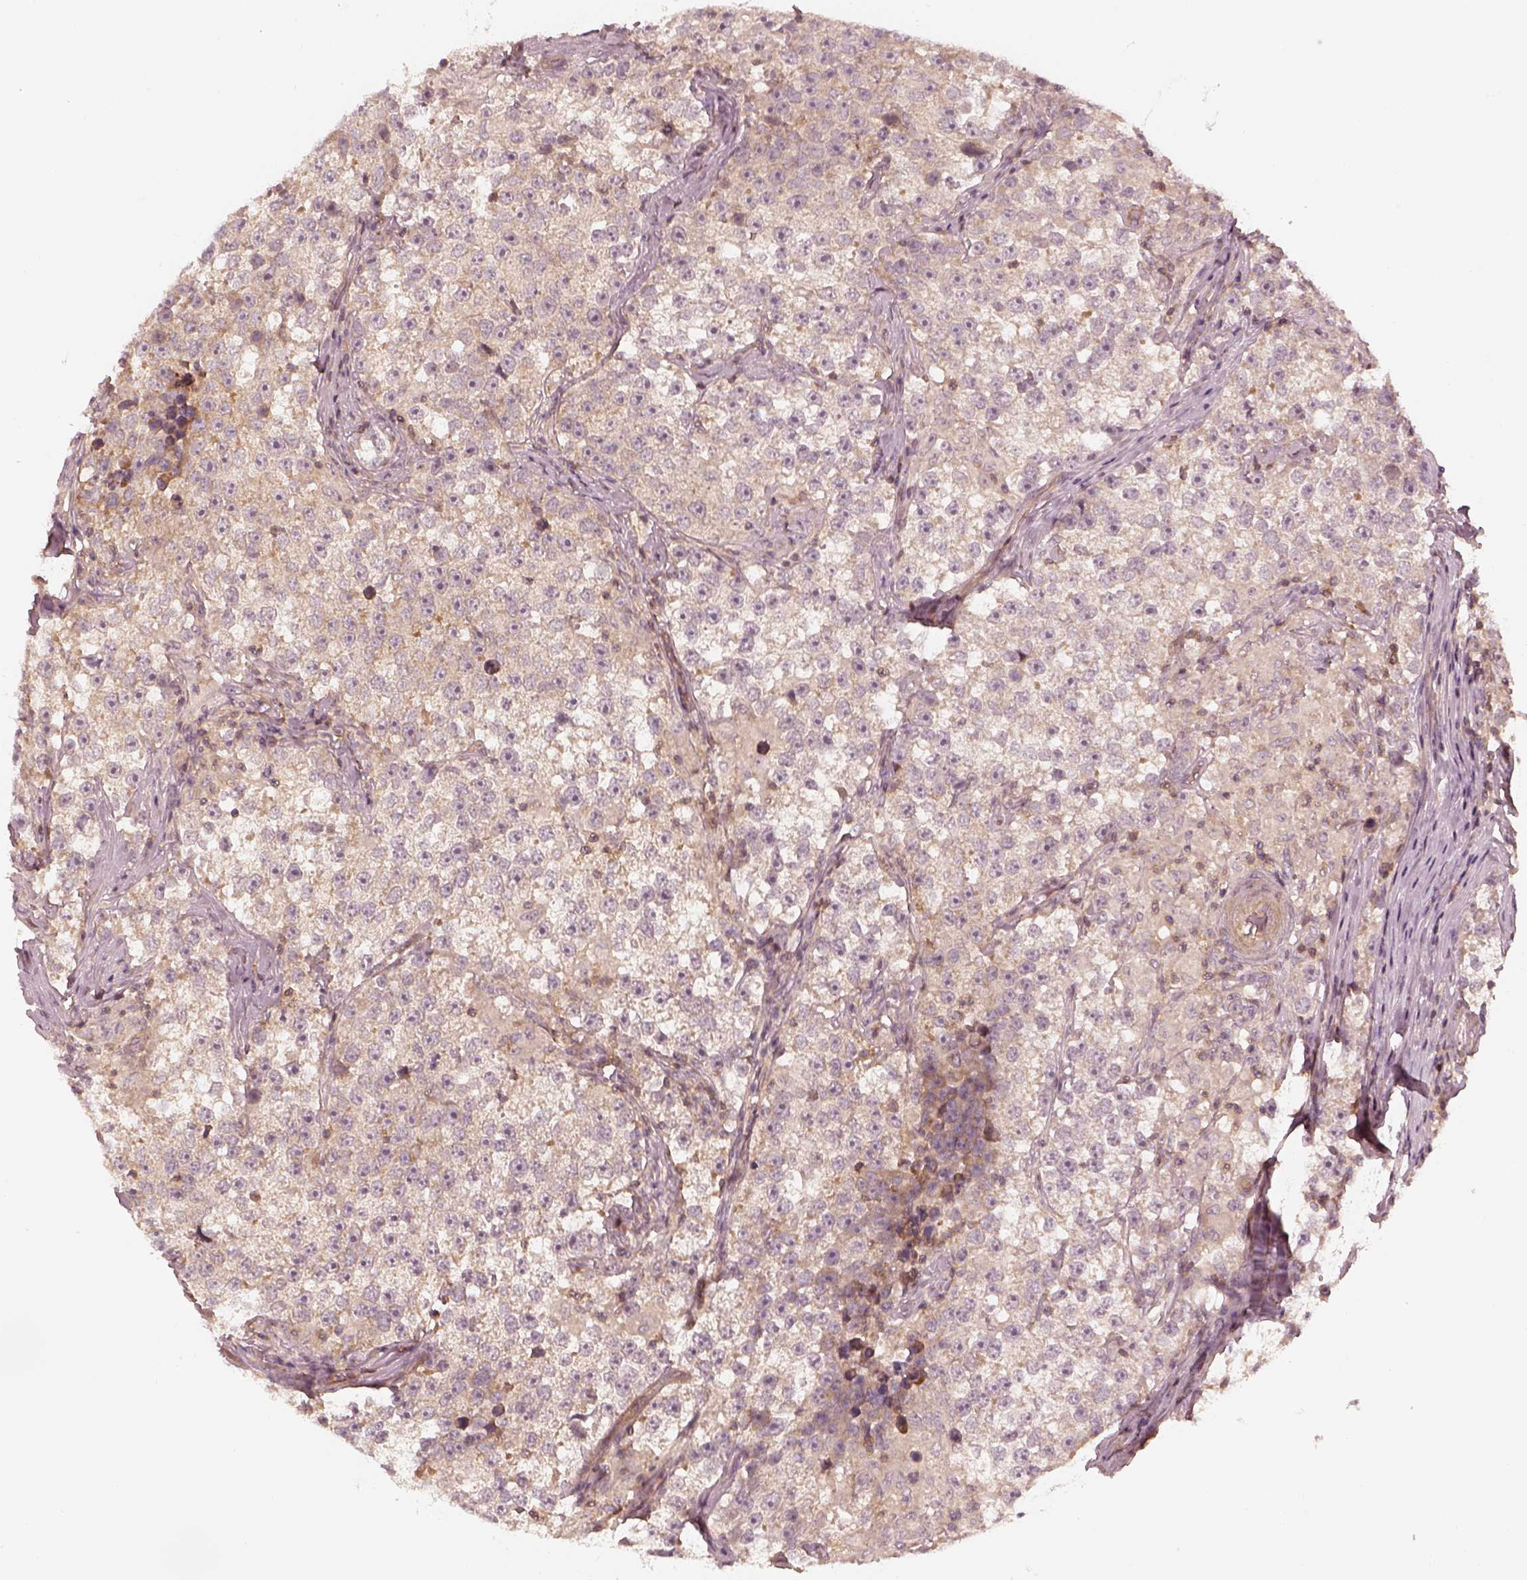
{"staining": {"intensity": "weak", "quantity": "25%-75%", "location": "cytoplasmic/membranous"}, "tissue": "testis cancer", "cell_type": "Tumor cells", "image_type": "cancer", "snomed": [{"axis": "morphology", "description": "Seminoma, NOS"}, {"axis": "topography", "description": "Testis"}], "caption": "IHC staining of testis seminoma, which displays low levels of weak cytoplasmic/membranous positivity in about 25%-75% of tumor cells indicating weak cytoplasmic/membranous protein staining. The staining was performed using DAB (3,3'-diaminobenzidine) (brown) for protein detection and nuclei were counterstained in hematoxylin (blue).", "gene": "FAM107B", "patient": {"sex": "male", "age": 46}}